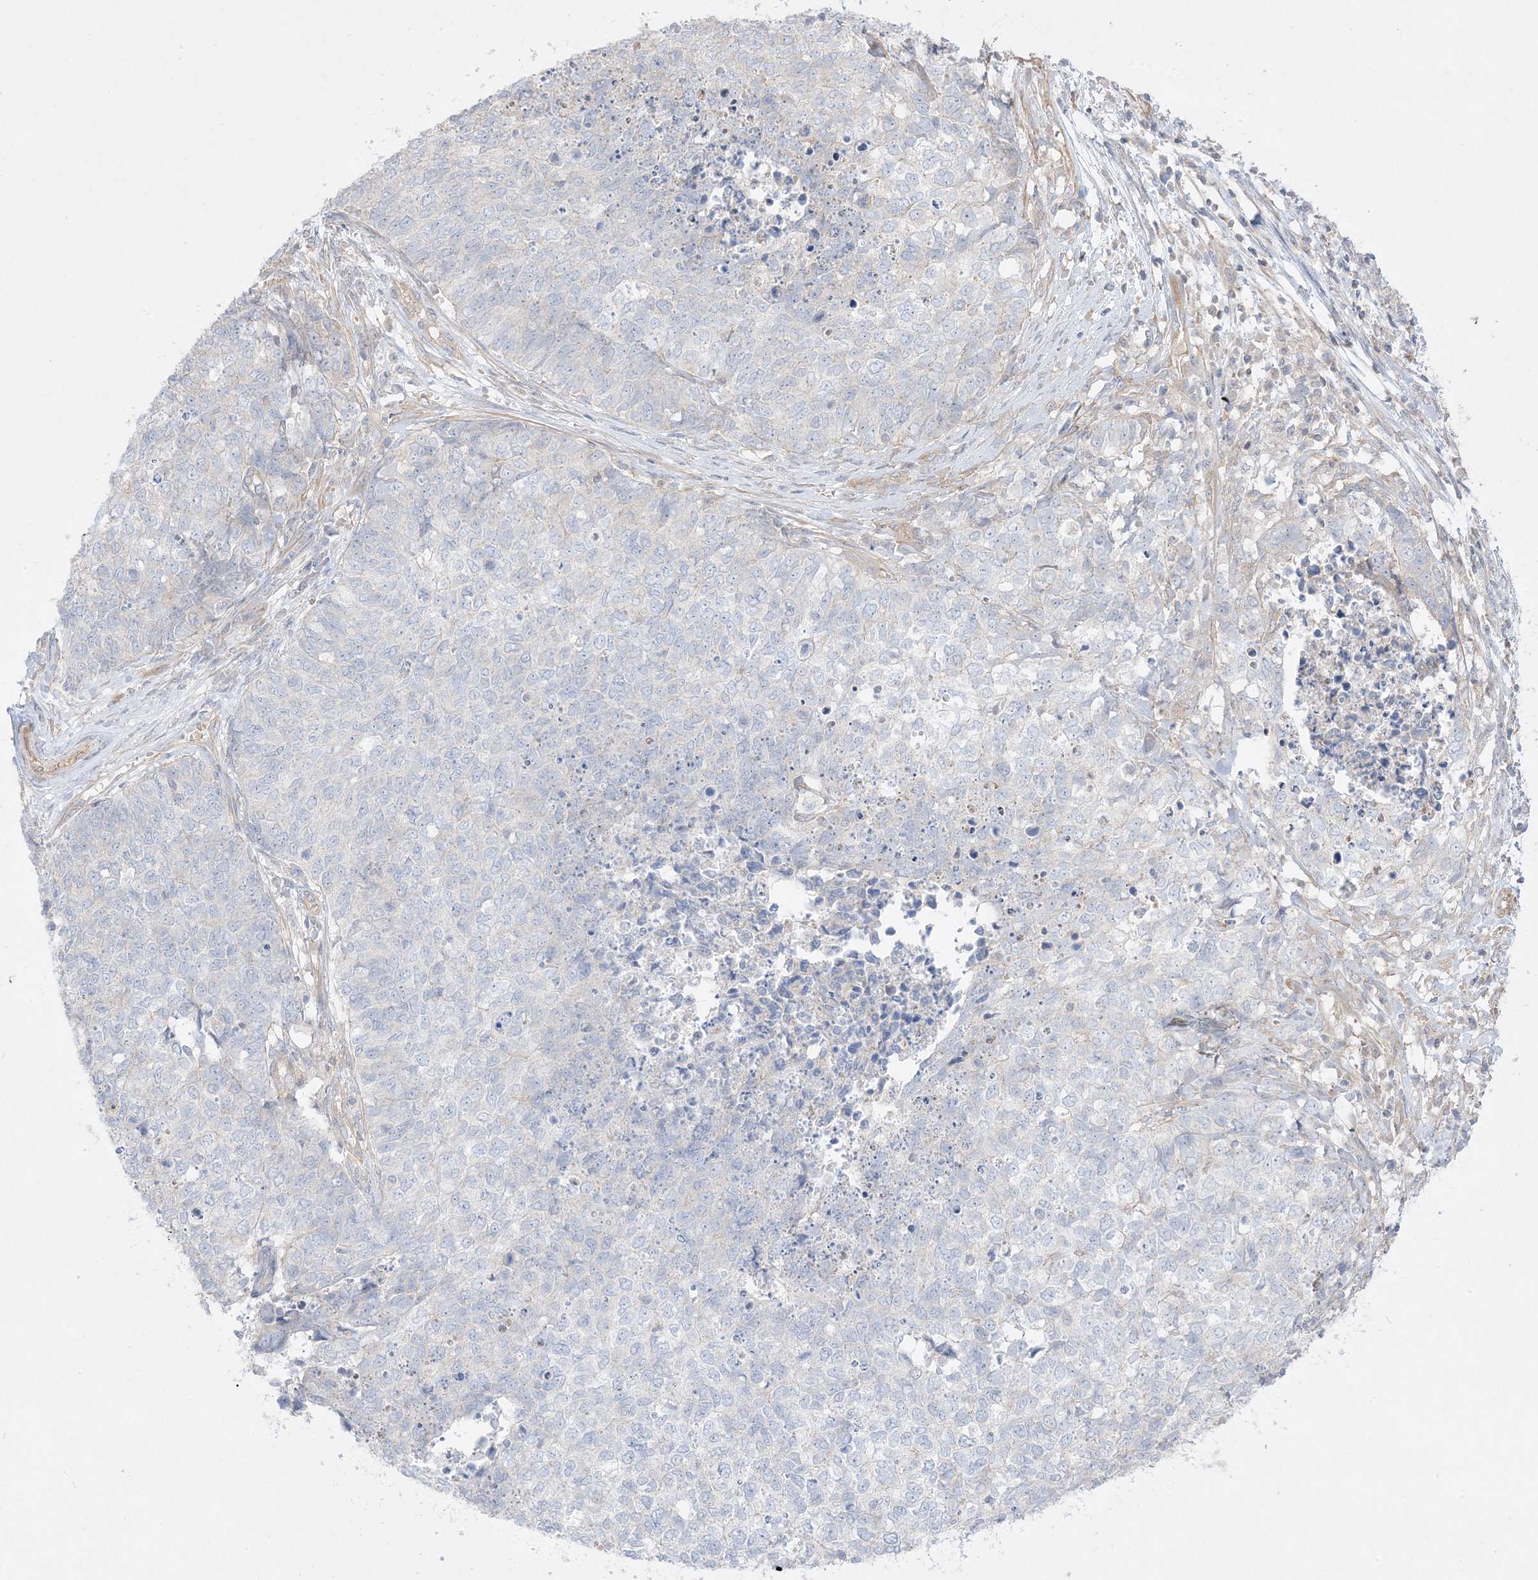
{"staining": {"intensity": "negative", "quantity": "none", "location": "none"}, "tissue": "cervical cancer", "cell_type": "Tumor cells", "image_type": "cancer", "snomed": [{"axis": "morphology", "description": "Squamous cell carcinoma, NOS"}, {"axis": "topography", "description": "Cervix"}], "caption": "Tumor cells are negative for protein expression in human cervical cancer.", "gene": "ARHGEF9", "patient": {"sex": "female", "age": 63}}